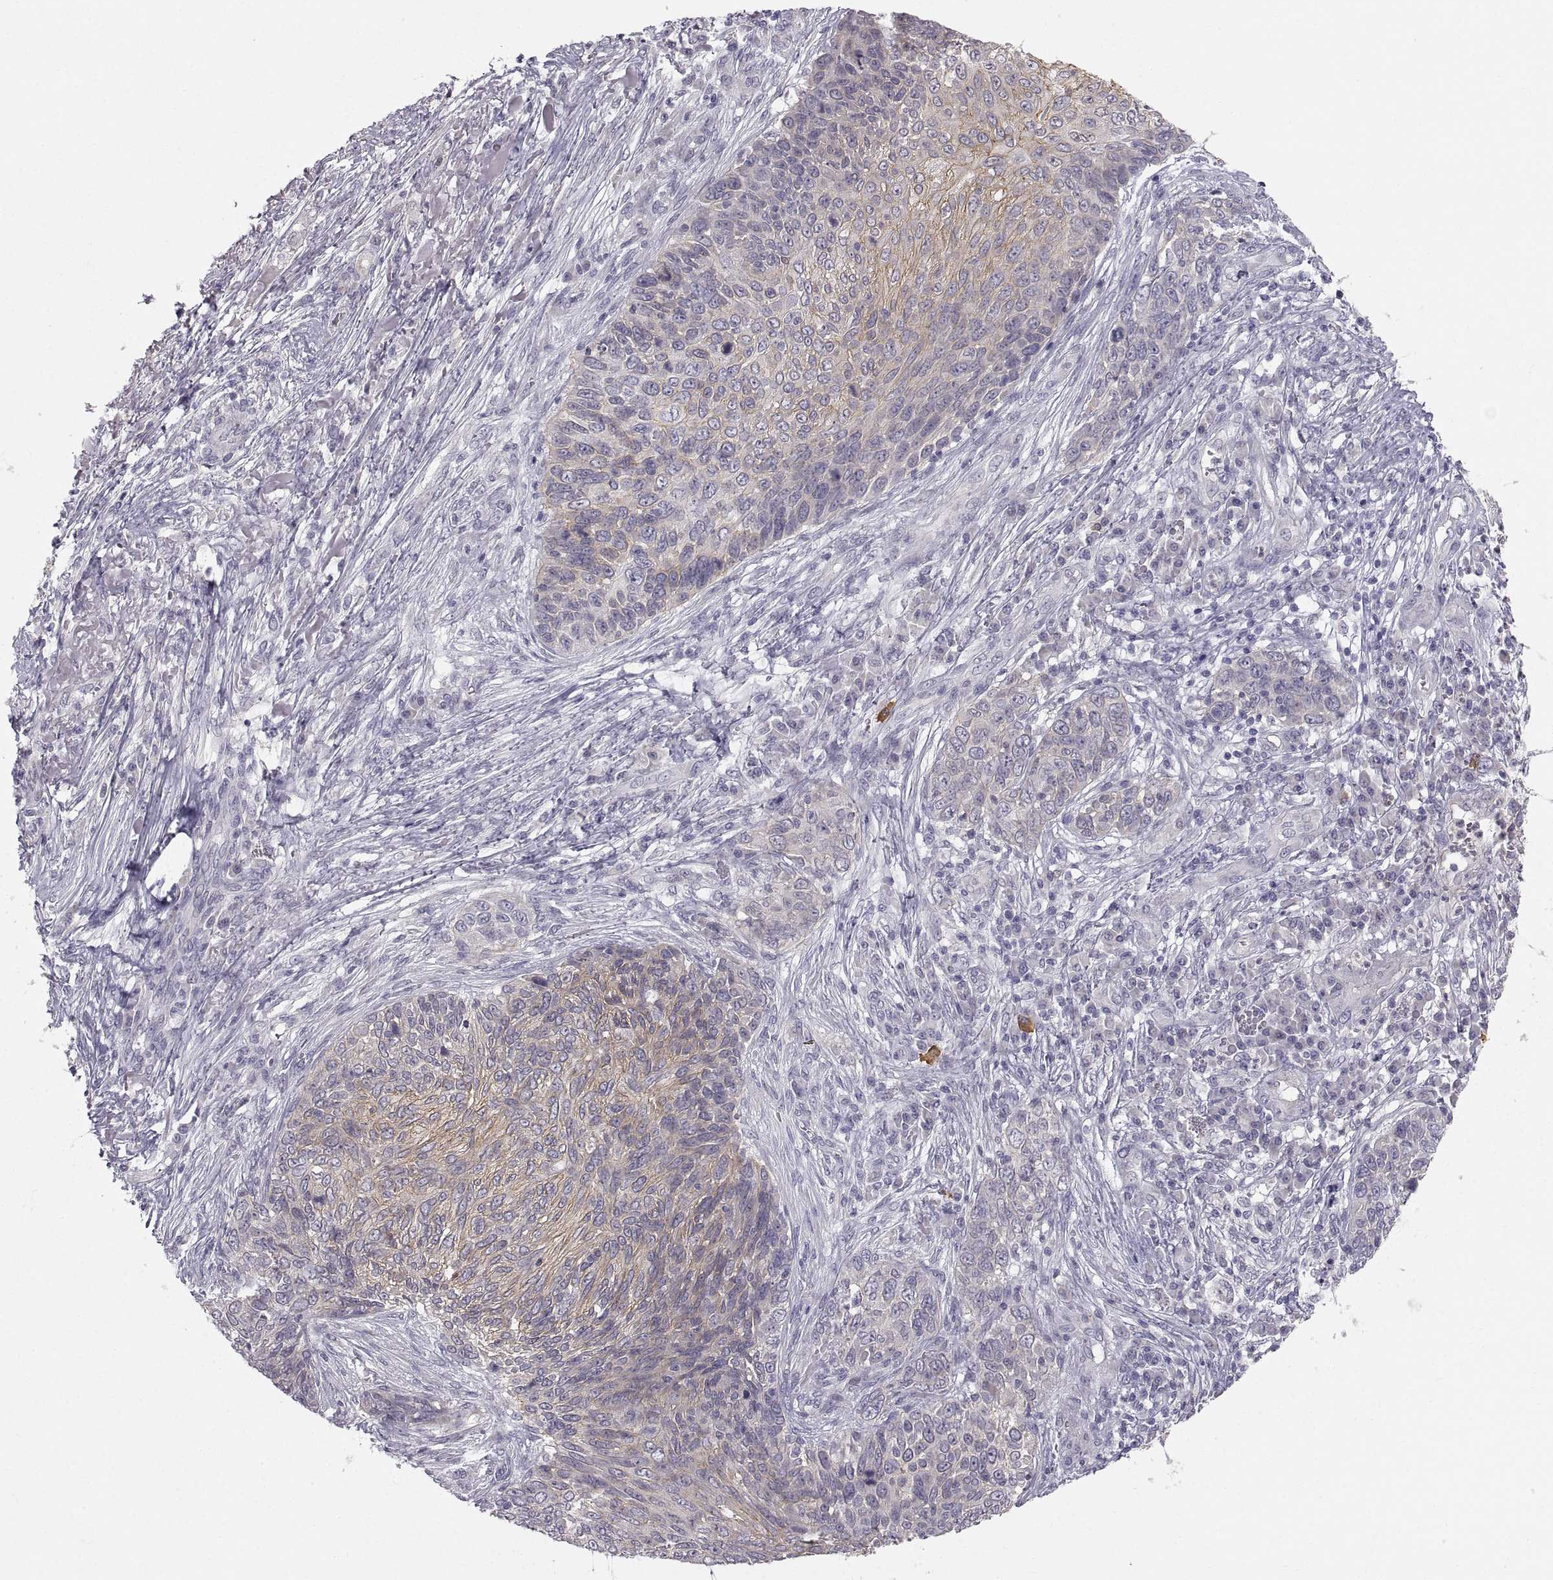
{"staining": {"intensity": "weak", "quantity": "<25%", "location": "cytoplasmic/membranous"}, "tissue": "skin cancer", "cell_type": "Tumor cells", "image_type": "cancer", "snomed": [{"axis": "morphology", "description": "Squamous cell carcinoma, NOS"}, {"axis": "topography", "description": "Skin"}], "caption": "Immunohistochemical staining of skin cancer exhibits no significant positivity in tumor cells. (DAB (3,3'-diaminobenzidine) immunohistochemistry (IHC), high magnification).", "gene": "ZNF185", "patient": {"sex": "male", "age": 92}}